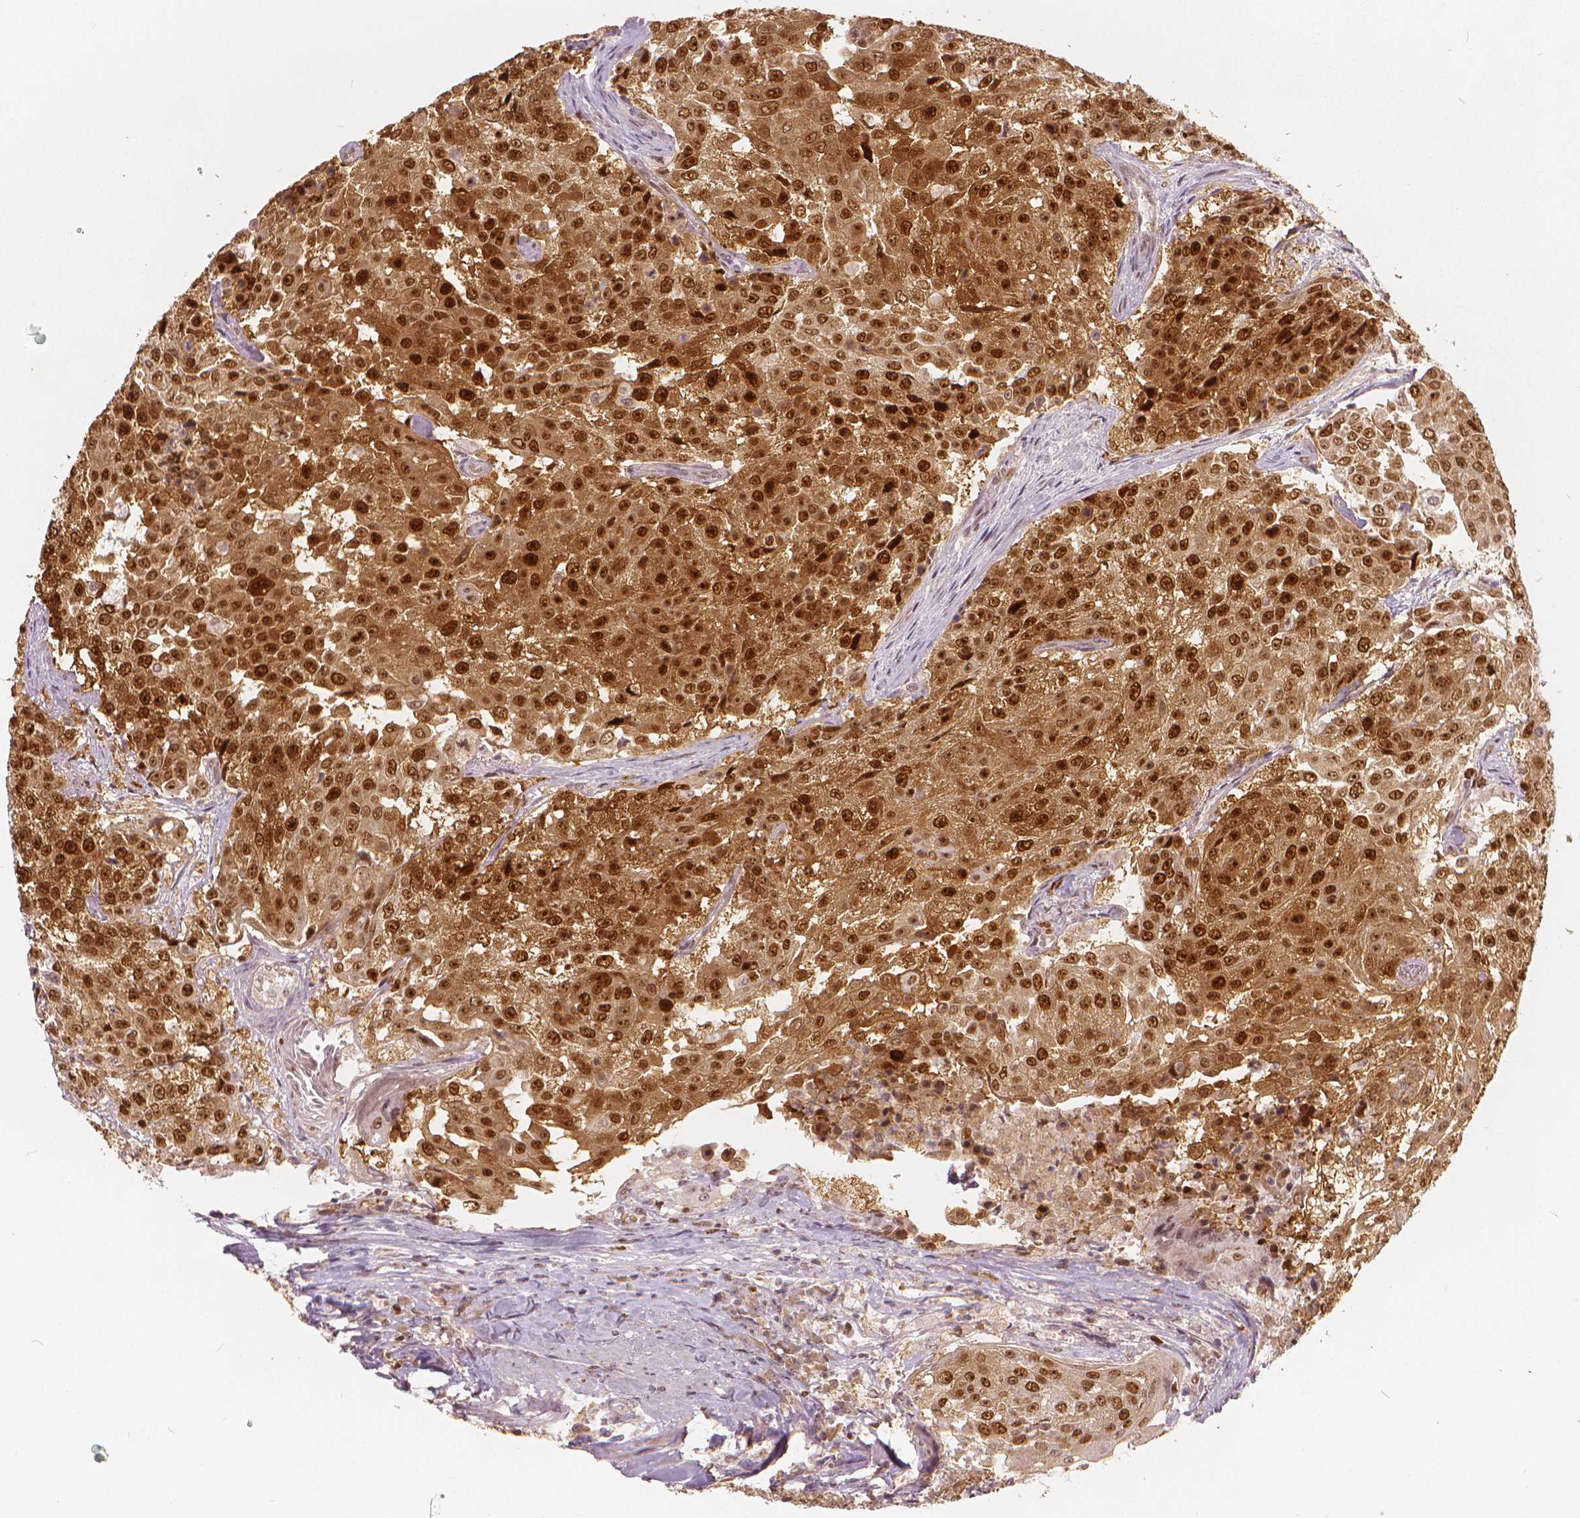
{"staining": {"intensity": "strong", "quantity": ">75%", "location": "nuclear"}, "tissue": "urothelial cancer", "cell_type": "Tumor cells", "image_type": "cancer", "snomed": [{"axis": "morphology", "description": "Urothelial carcinoma, High grade"}, {"axis": "topography", "description": "Urinary bladder"}], "caption": "The histopathology image displays a brown stain indicating the presence of a protein in the nuclear of tumor cells in urothelial cancer.", "gene": "NSD2", "patient": {"sex": "female", "age": 63}}